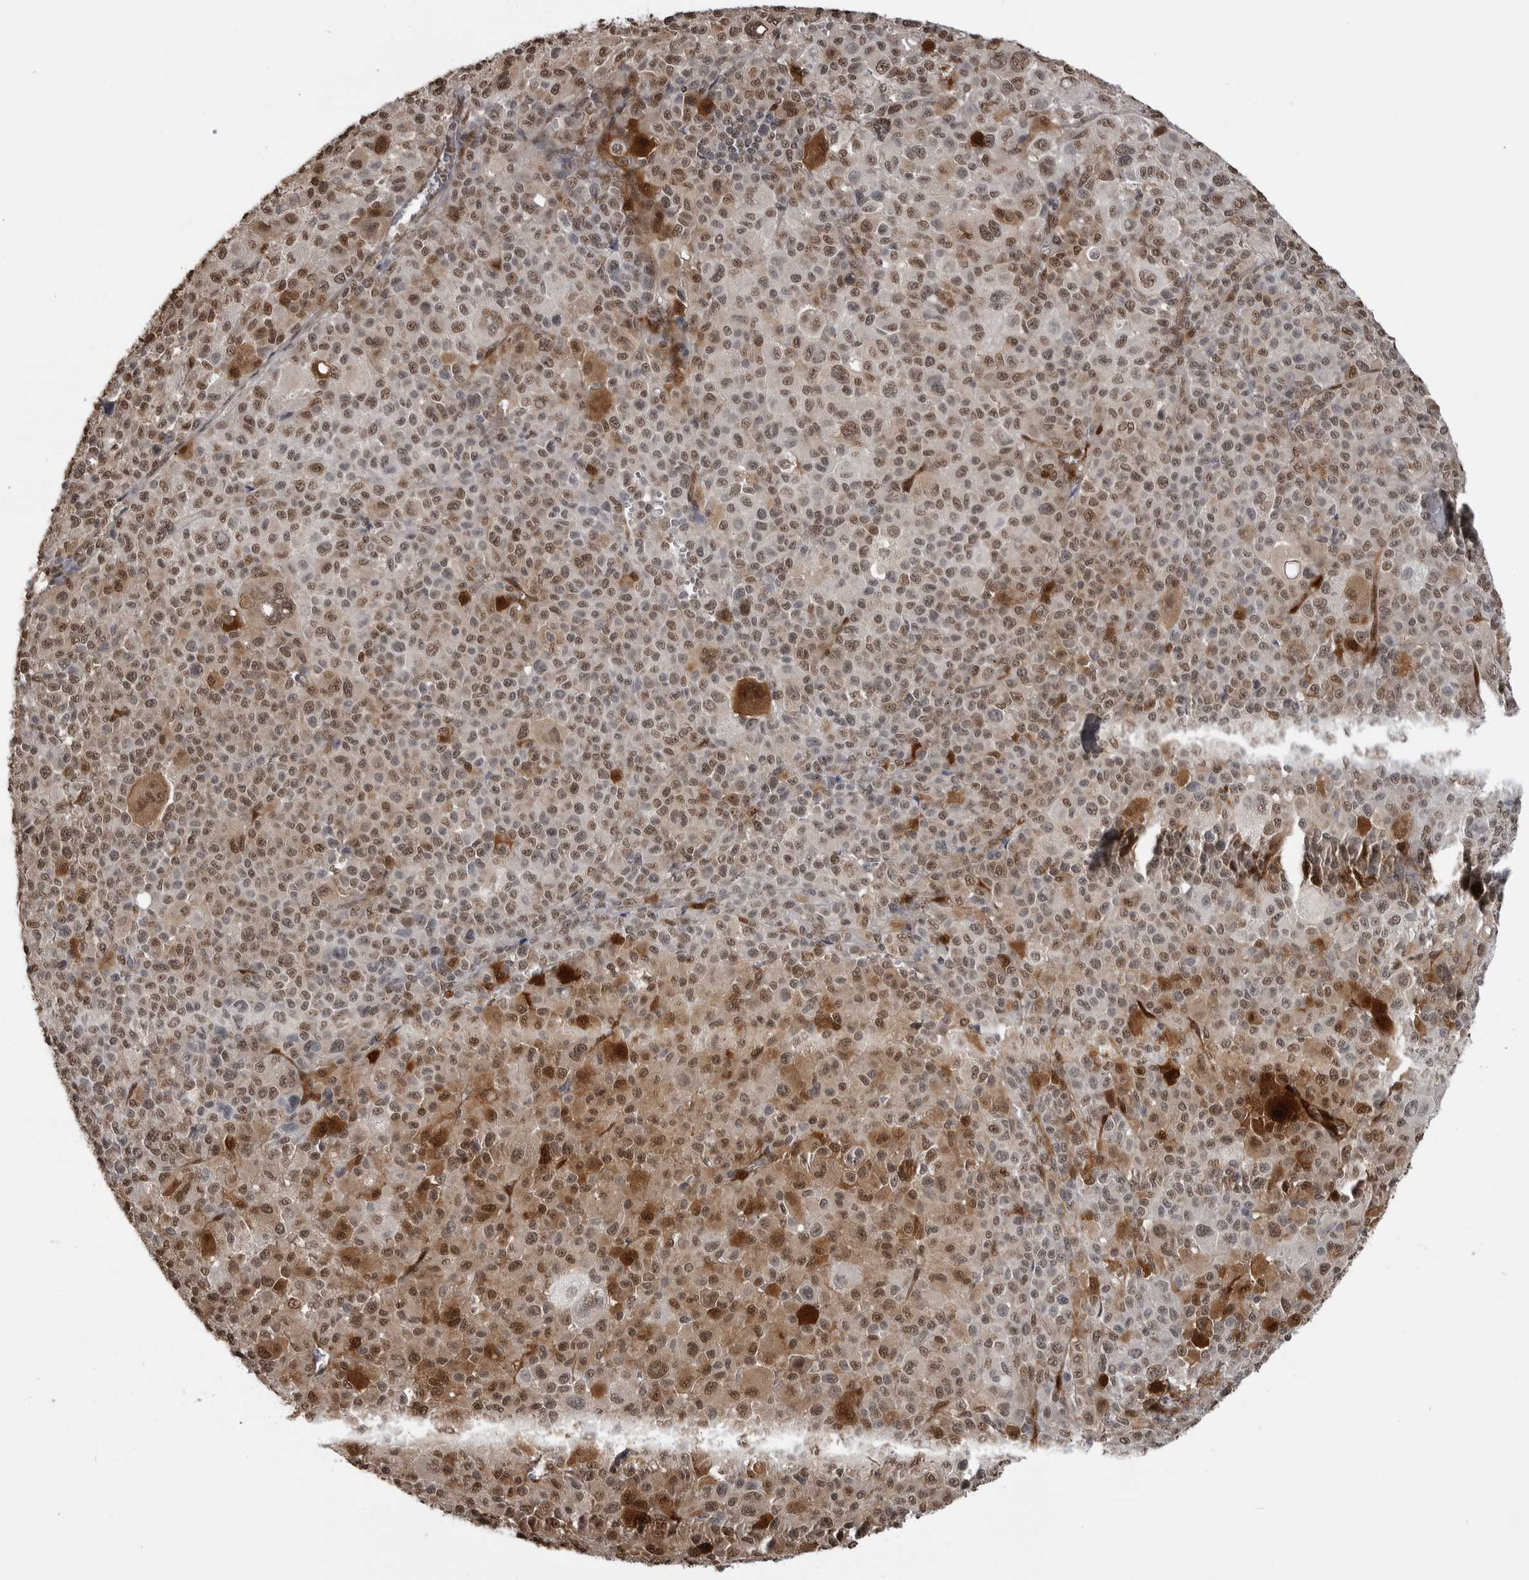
{"staining": {"intensity": "moderate", "quantity": ">75%", "location": "cytoplasmic/membranous,nuclear"}, "tissue": "melanoma", "cell_type": "Tumor cells", "image_type": "cancer", "snomed": [{"axis": "morphology", "description": "Malignant melanoma, Metastatic site"}, {"axis": "topography", "description": "Skin"}], "caption": "IHC staining of malignant melanoma (metastatic site), which displays medium levels of moderate cytoplasmic/membranous and nuclear expression in about >75% of tumor cells indicating moderate cytoplasmic/membranous and nuclear protein staining. The staining was performed using DAB (3,3'-diaminobenzidine) (brown) for protein detection and nuclei were counterstained in hematoxylin (blue).", "gene": "SMAD2", "patient": {"sex": "female", "age": 74}}